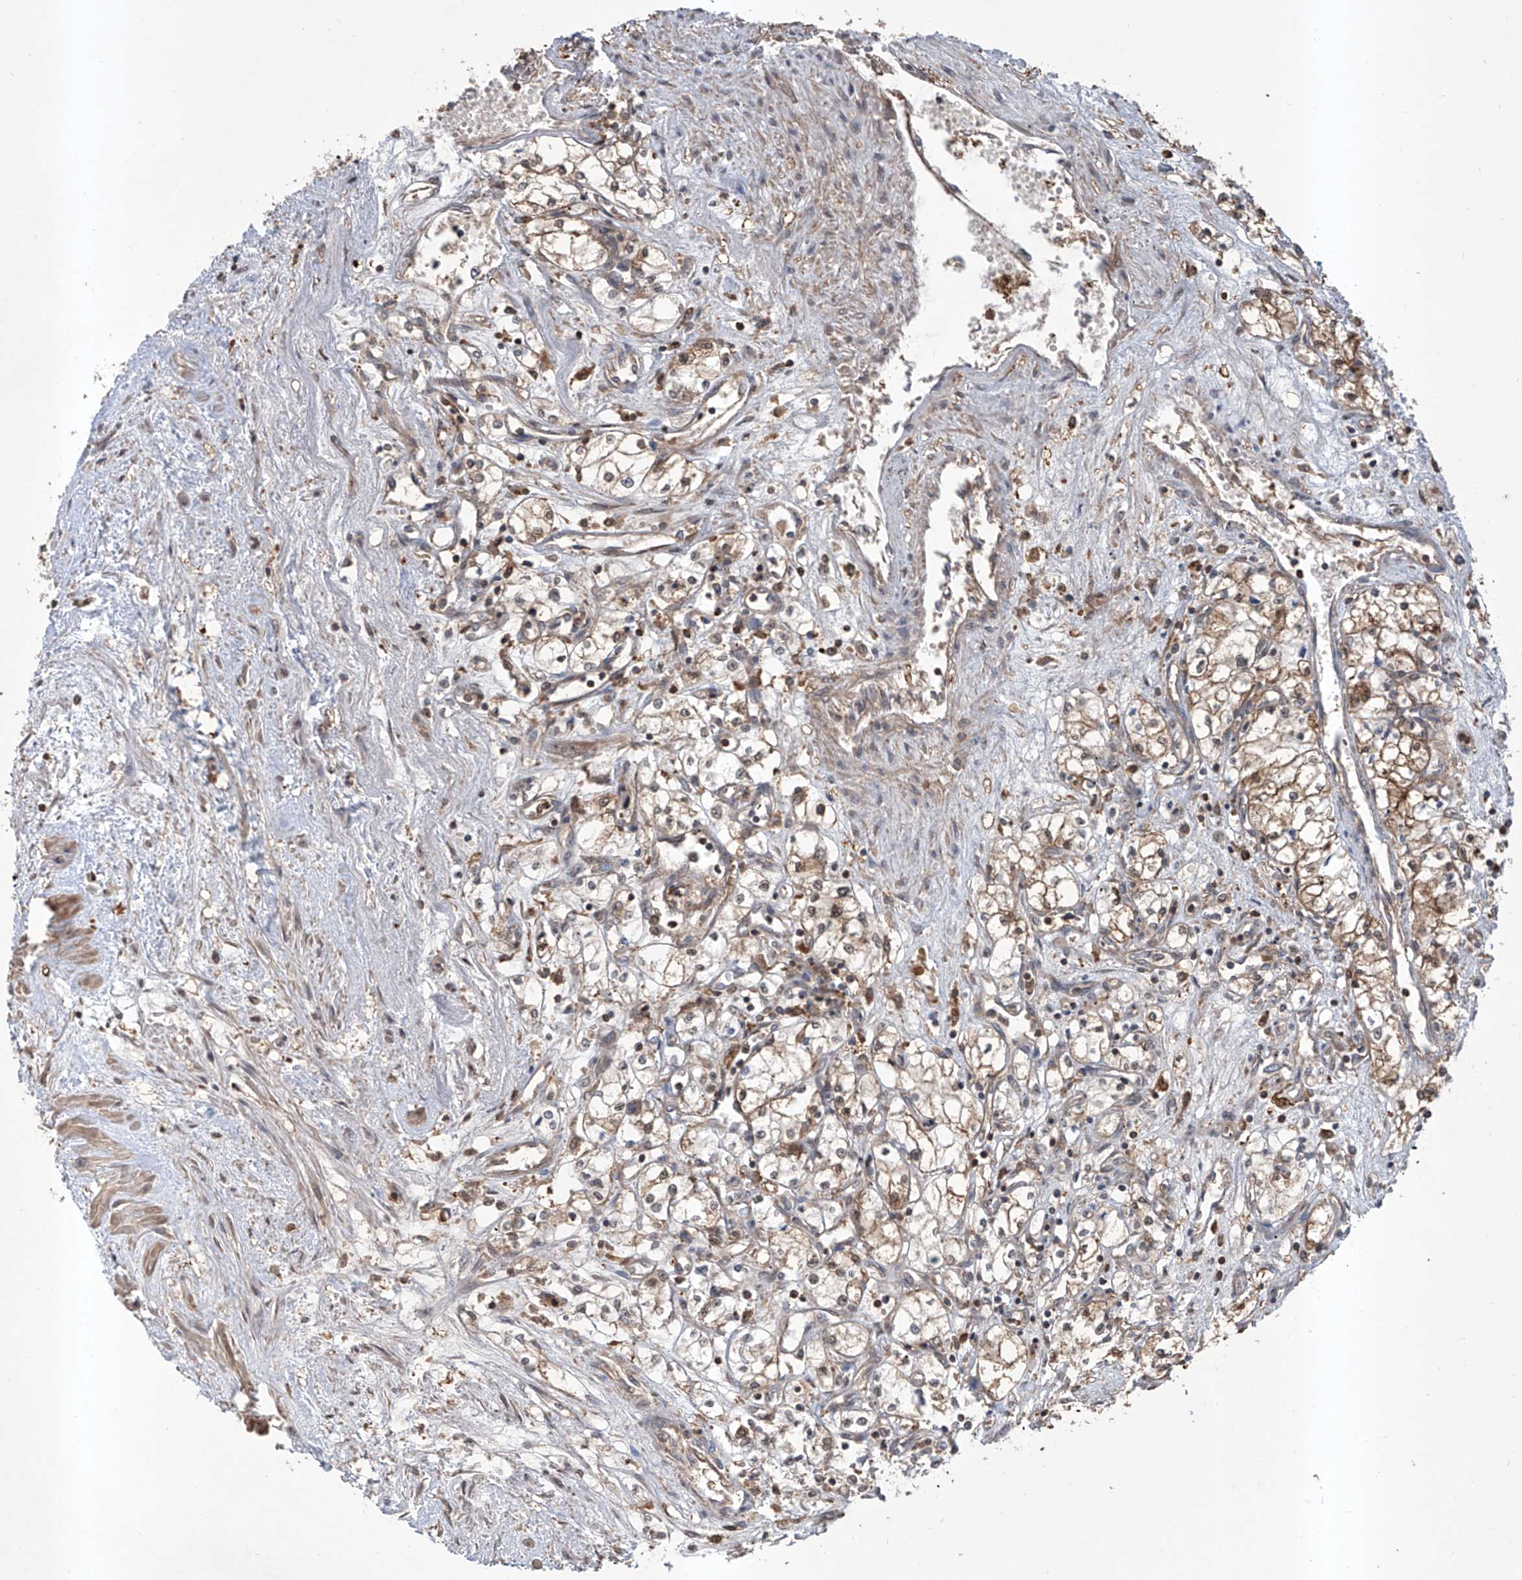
{"staining": {"intensity": "moderate", "quantity": "<25%", "location": "cytoplasmic/membranous"}, "tissue": "renal cancer", "cell_type": "Tumor cells", "image_type": "cancer", "snomed": [{"axis": "morphology", "description": "Adenocarcinoma, NOS"}, {"axis": "topography", "description": "Kidney"}], "caption": "Tumor cells exhibit low levels of moderate cytoplasmic/membranous staining in about <25% of cells in renal adenocarcinoma.", "gene": "HOXC8", "patient": {"sex": "male", "age": 59}}